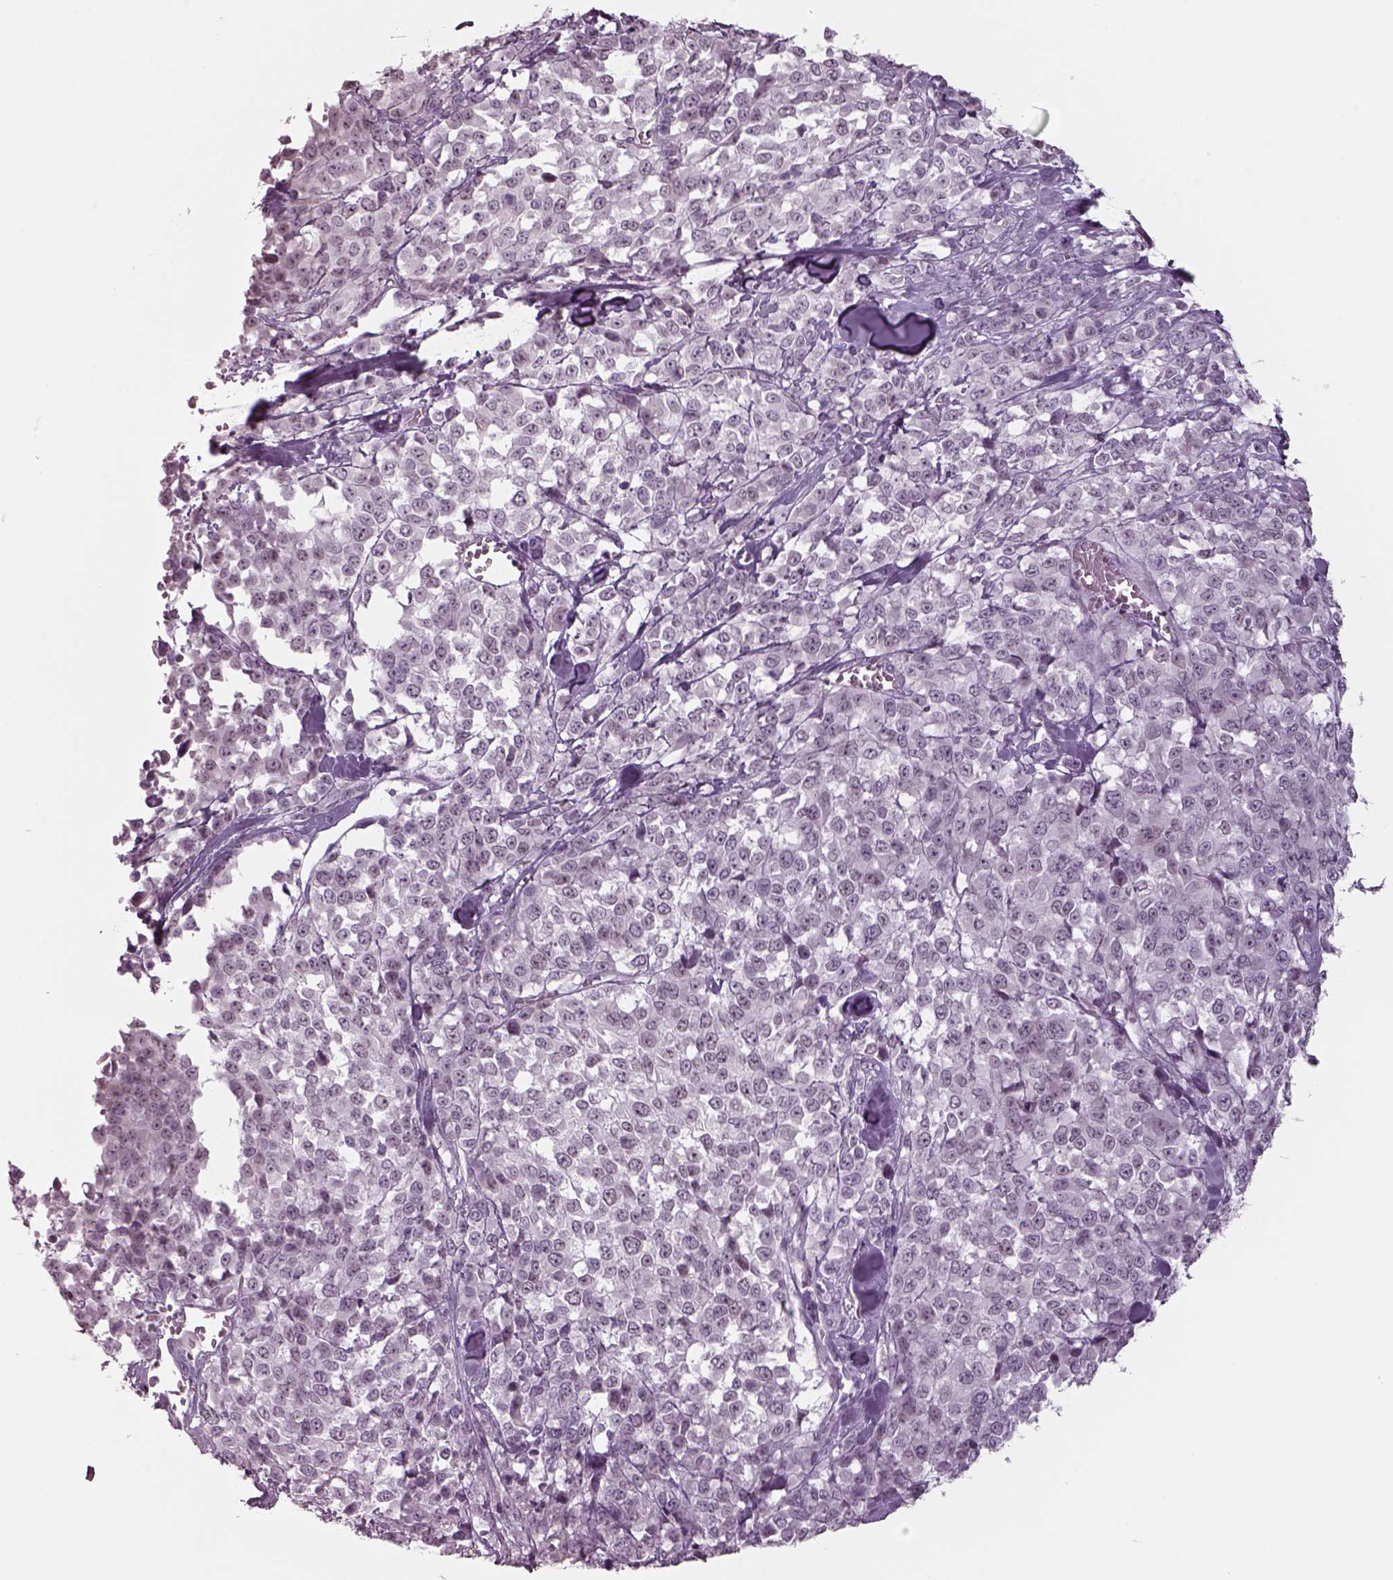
{"staining": {"intensity": "negative", "quantity": "none", "location": "none"}, "tissue": "melanoma", "cell_type": "Tumor cells", "image_type": "cancer", "snomed": [{"axis": "morphology", "description": "Malignant melanoma, Metastatic site"}, {"axis": "topography", "description": "Skin"}], "caption": "Immunohistochemistry (IHC) image of human malignant melanoma (metastatic site) stained for a protein (brown), which demonstrates no staining in tumor cells.", "gene": "SEPTIN14", "patient": {"sex": "male", "age": 84}}